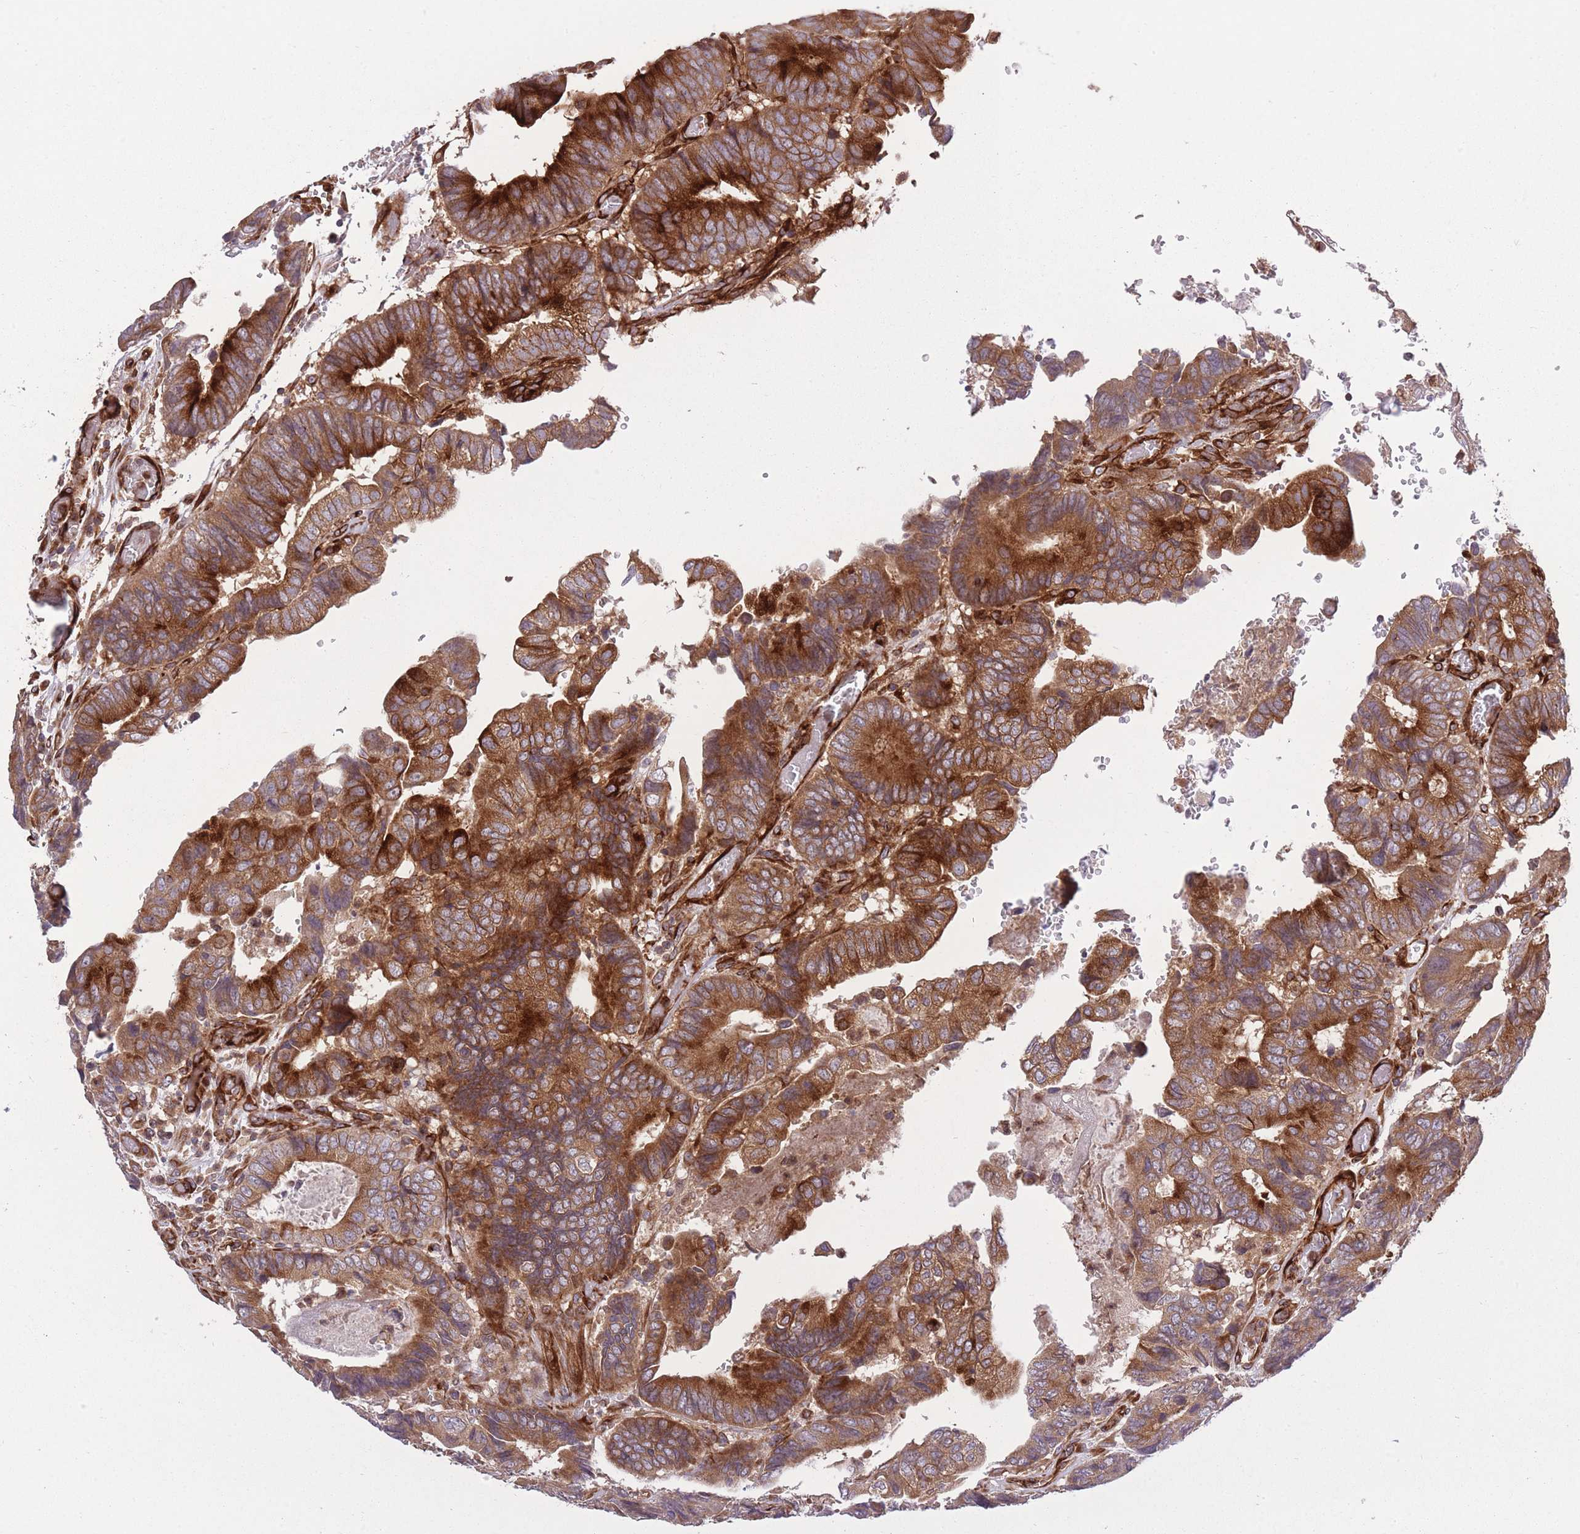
{"staining": {"intensity": "strong", "quantity": "25%-75%", "location": "cytoplasmic/membranous"}, "tissue": "colorectal cancer", "cell_type": "Tumor cells", "image_type": "cancer", "snomed": [{"axis": "morphology", "description": "Adenocarcinoma, NOS"}, {"axis": "topography", "description": "Colon"}], "caption": "Protein expression analysis of human adenocarcinoma (colorectal) reveals strong cytoplasmic/membranous expression in about 25%-75% of tumor cells.", "gene": "CISH", "patient": {"sex": "male", "age": 85}}